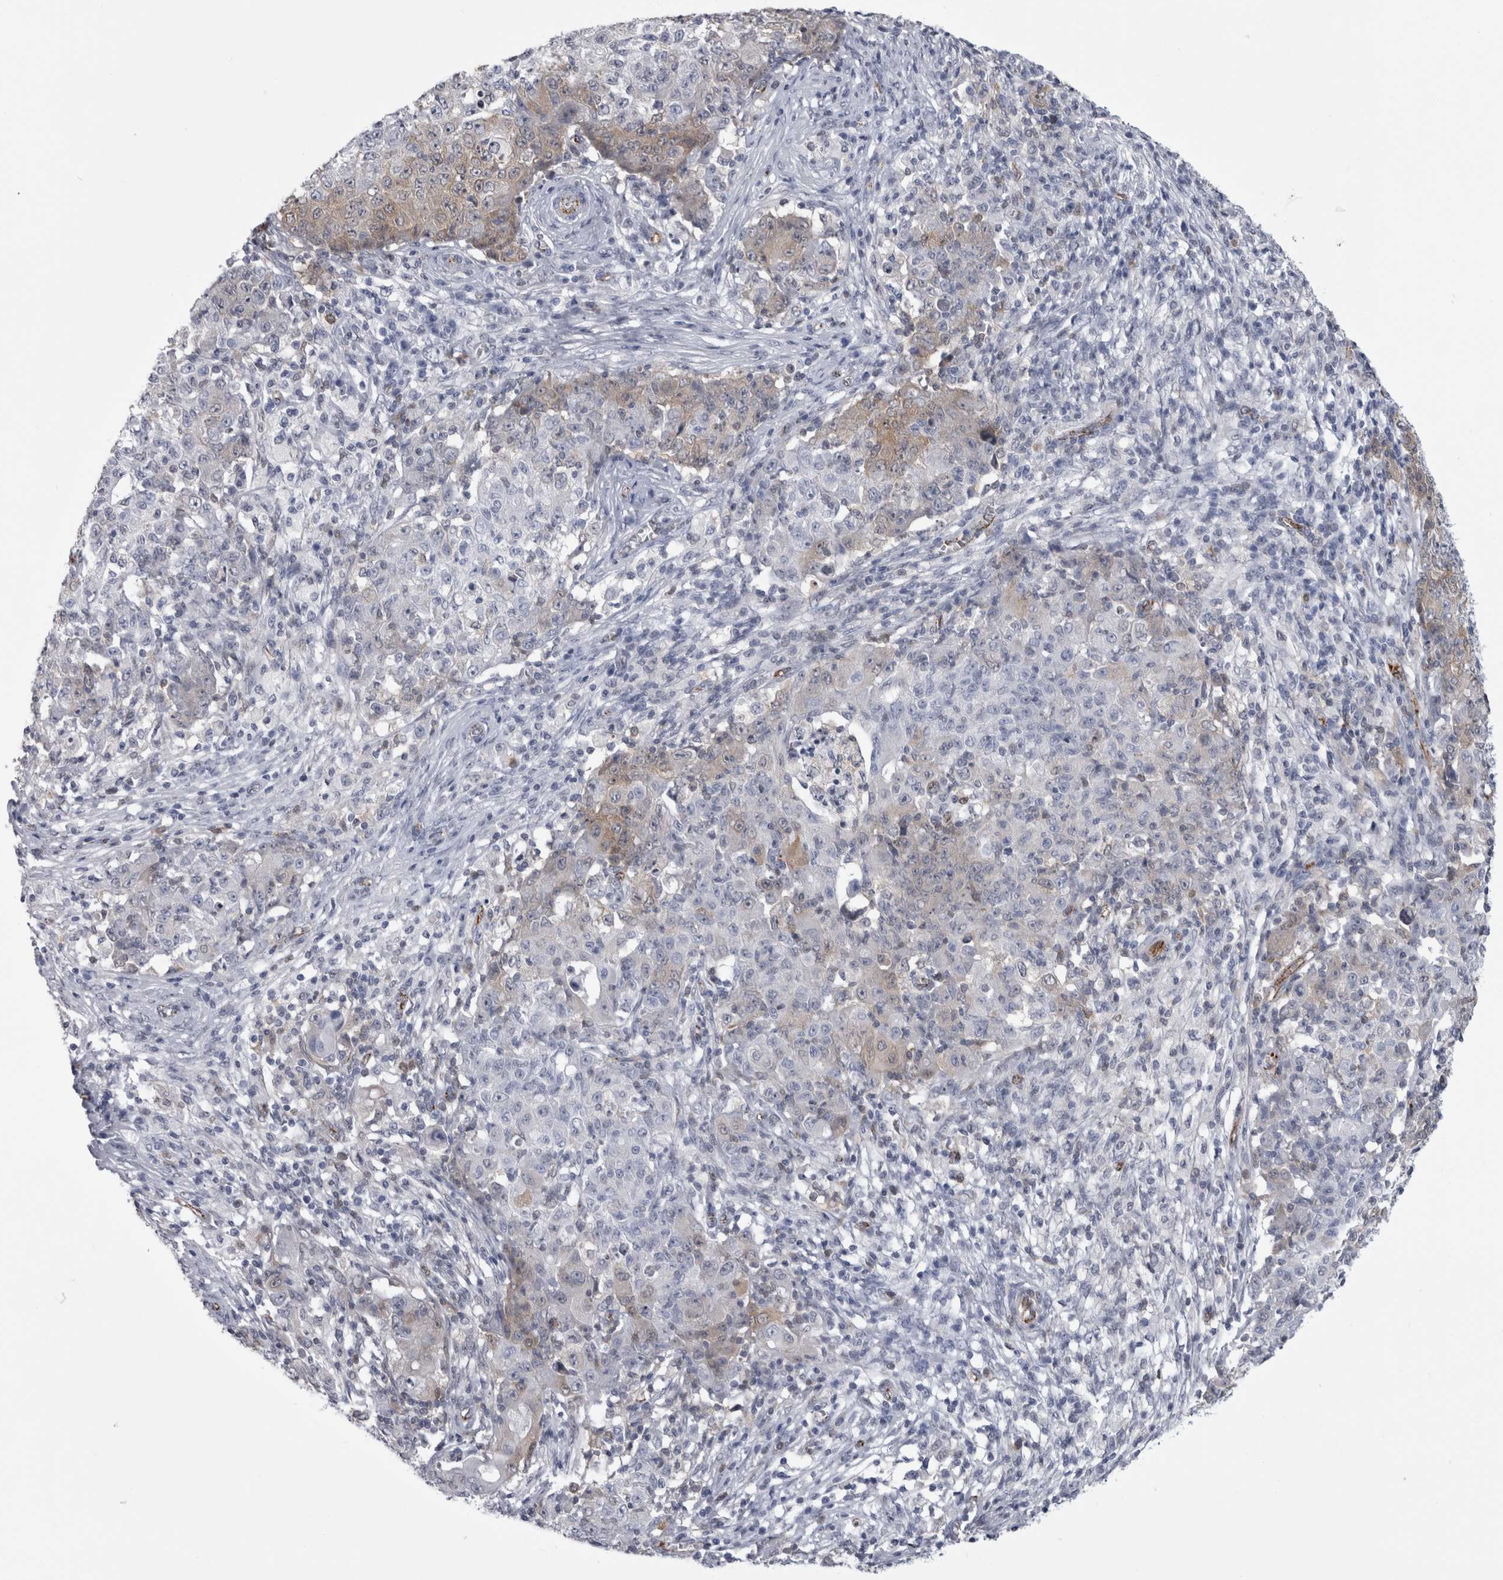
{"staining": {"intensity": "weak", "quantity": "<25%", "location": "cytoplasmic/membranous"}, "tissue": "ovarian cancer", "cell_type": "Tumor cells", "image_type": "cancer", "snomed": [{"axis": "morphology", "description": "Carcinoma, endometroid"}, {"axis": "topography", "description": "Ovary"}], "caption": "The immunohistochemistry (IHC) photomicrograph has no significant expression in tumor cells of ovarian endometroid carcinoma tissue.", "gene": "ACOT7", "patient": {"sex": "female", "age": 42}}